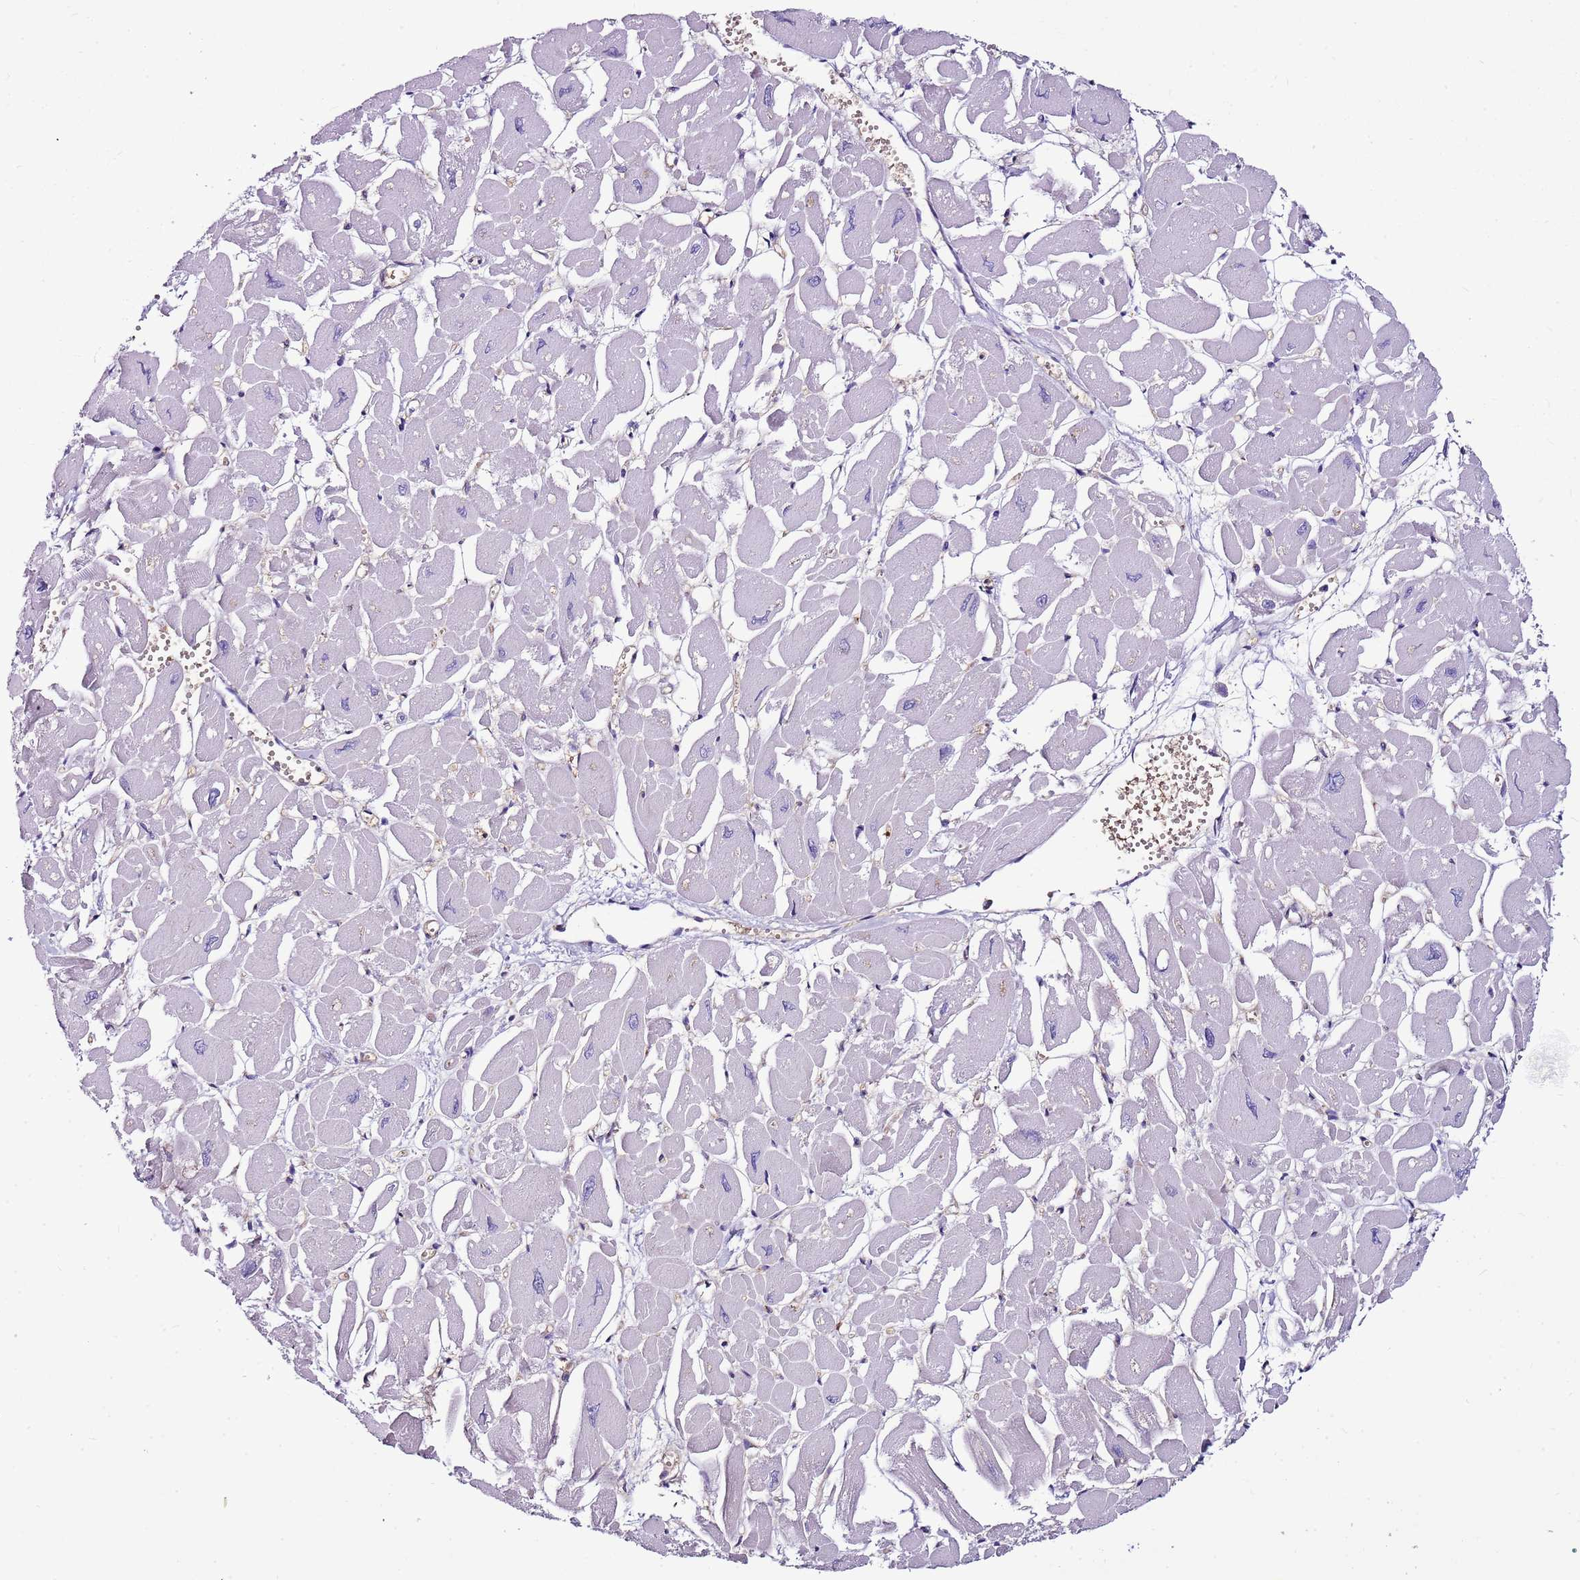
{"staining": {"intensity": "negative", "quantity": "none", "location": "none"}, "tissue": "heart muscle", "cell_type": "Cardiomyocytes", "image_type": "normal", "snomed": [{"axis": "morphology", "description": "Normal tissue, NOS"}, {"axis": "topography", "description": "Heart"}], "caption": "High power microscopy micrograph of an immunohistochemistry (IHC) image of unremarkable heart muscle, revealing no significant staining in cardiomyocytes.", "gene": "ATXN2L", "patient": {"sex": "male", "age": 54}}